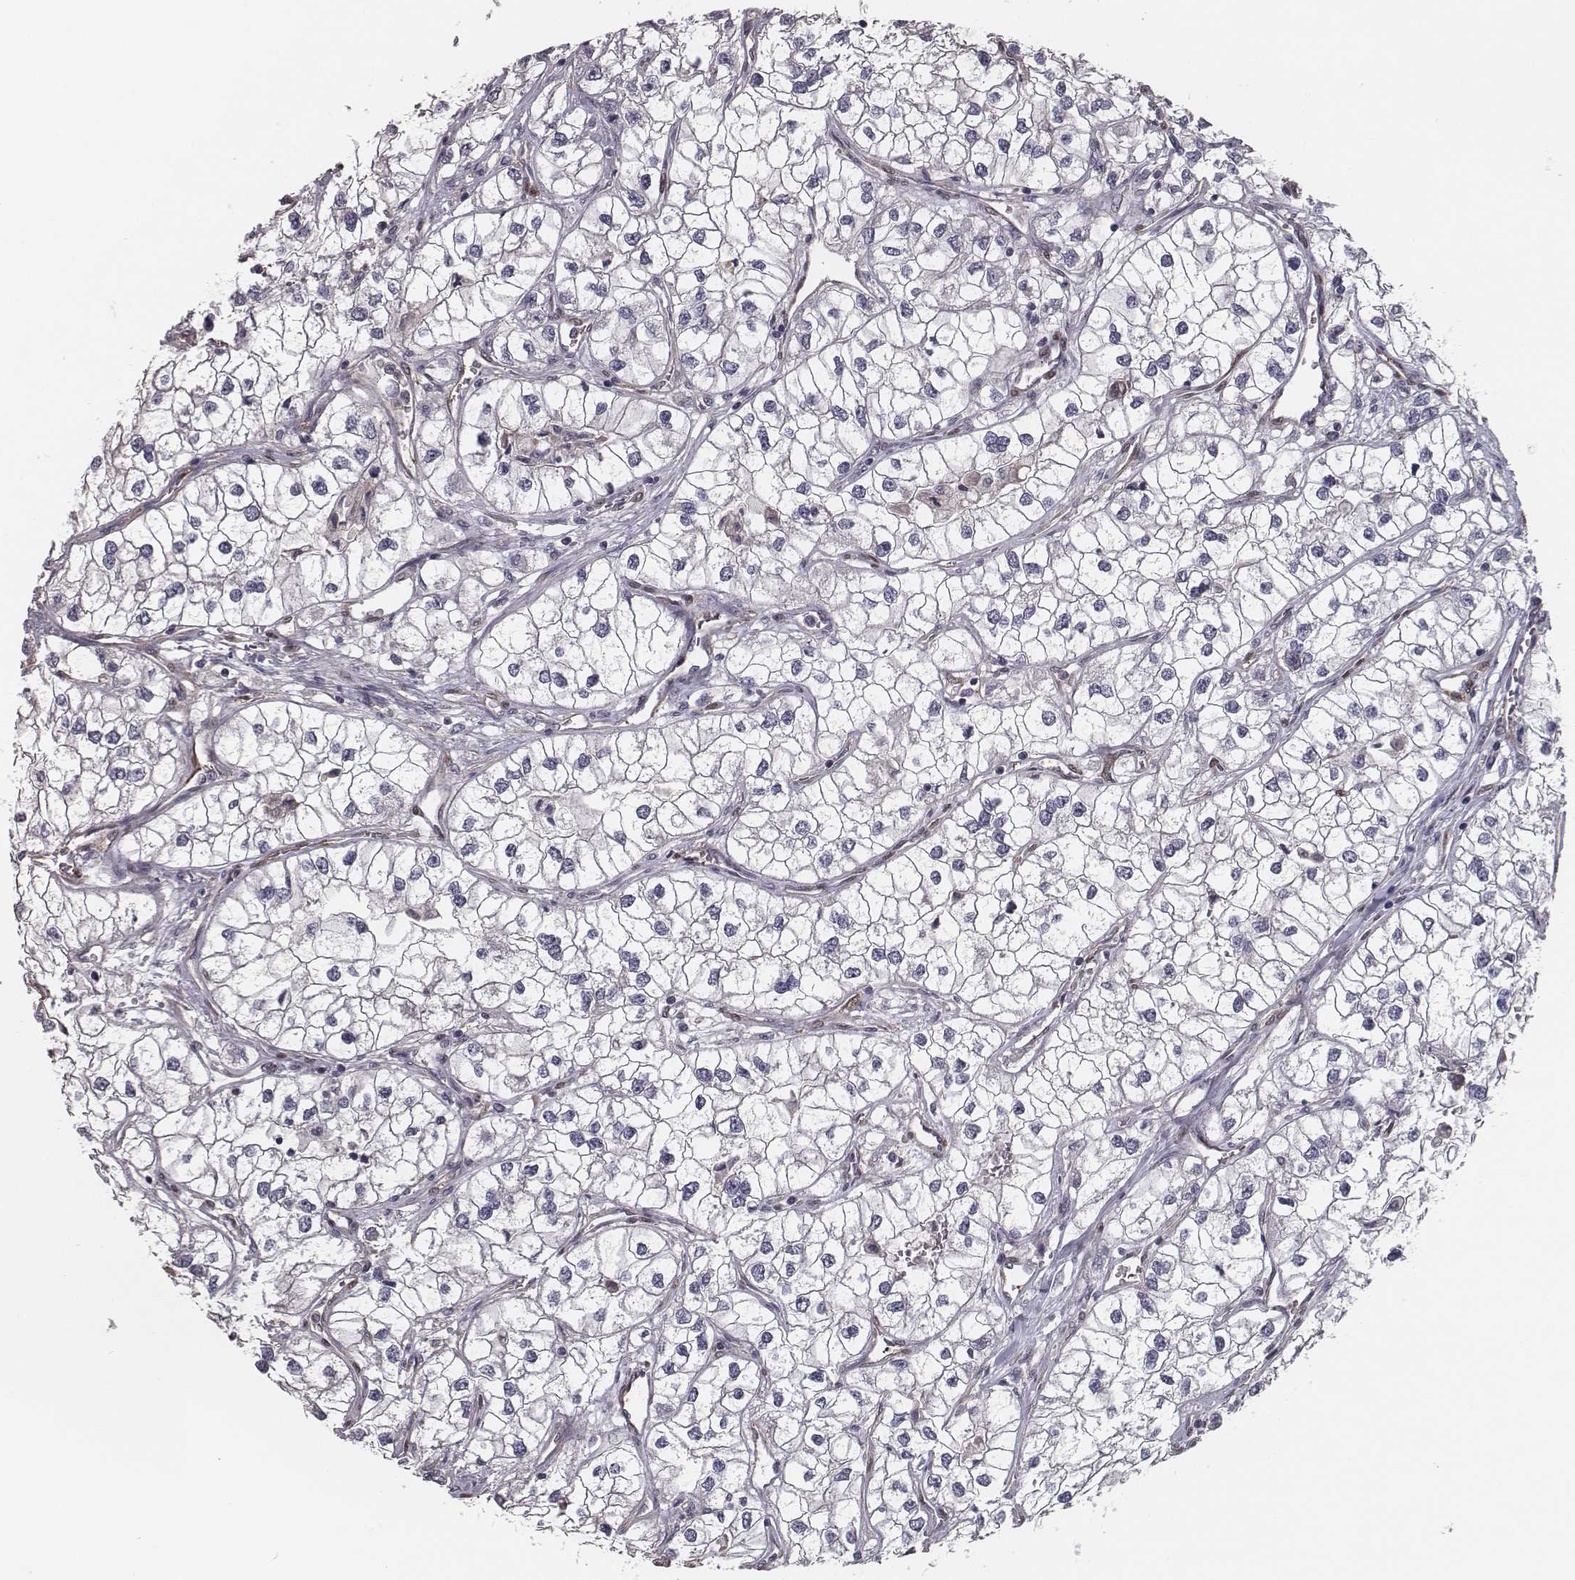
{"staining": {"intensity": "negative", "quantity": "none", "location": "none"}, "tissue": "renal cancer", "cell_type": "Tumor cells", "image_type": "cancer", "snomed": [{"axis": "morphology", "description": "Adenocarcinoma, NOS"}, {"axis": "topography", "description": "Kidney"}], "caption": "Tumor cells are negative for brown protein staining in renal cancer (adenocarcinoma).", "gene": "ISYNA1", "patient": {"sex": "male", "age": 59}}